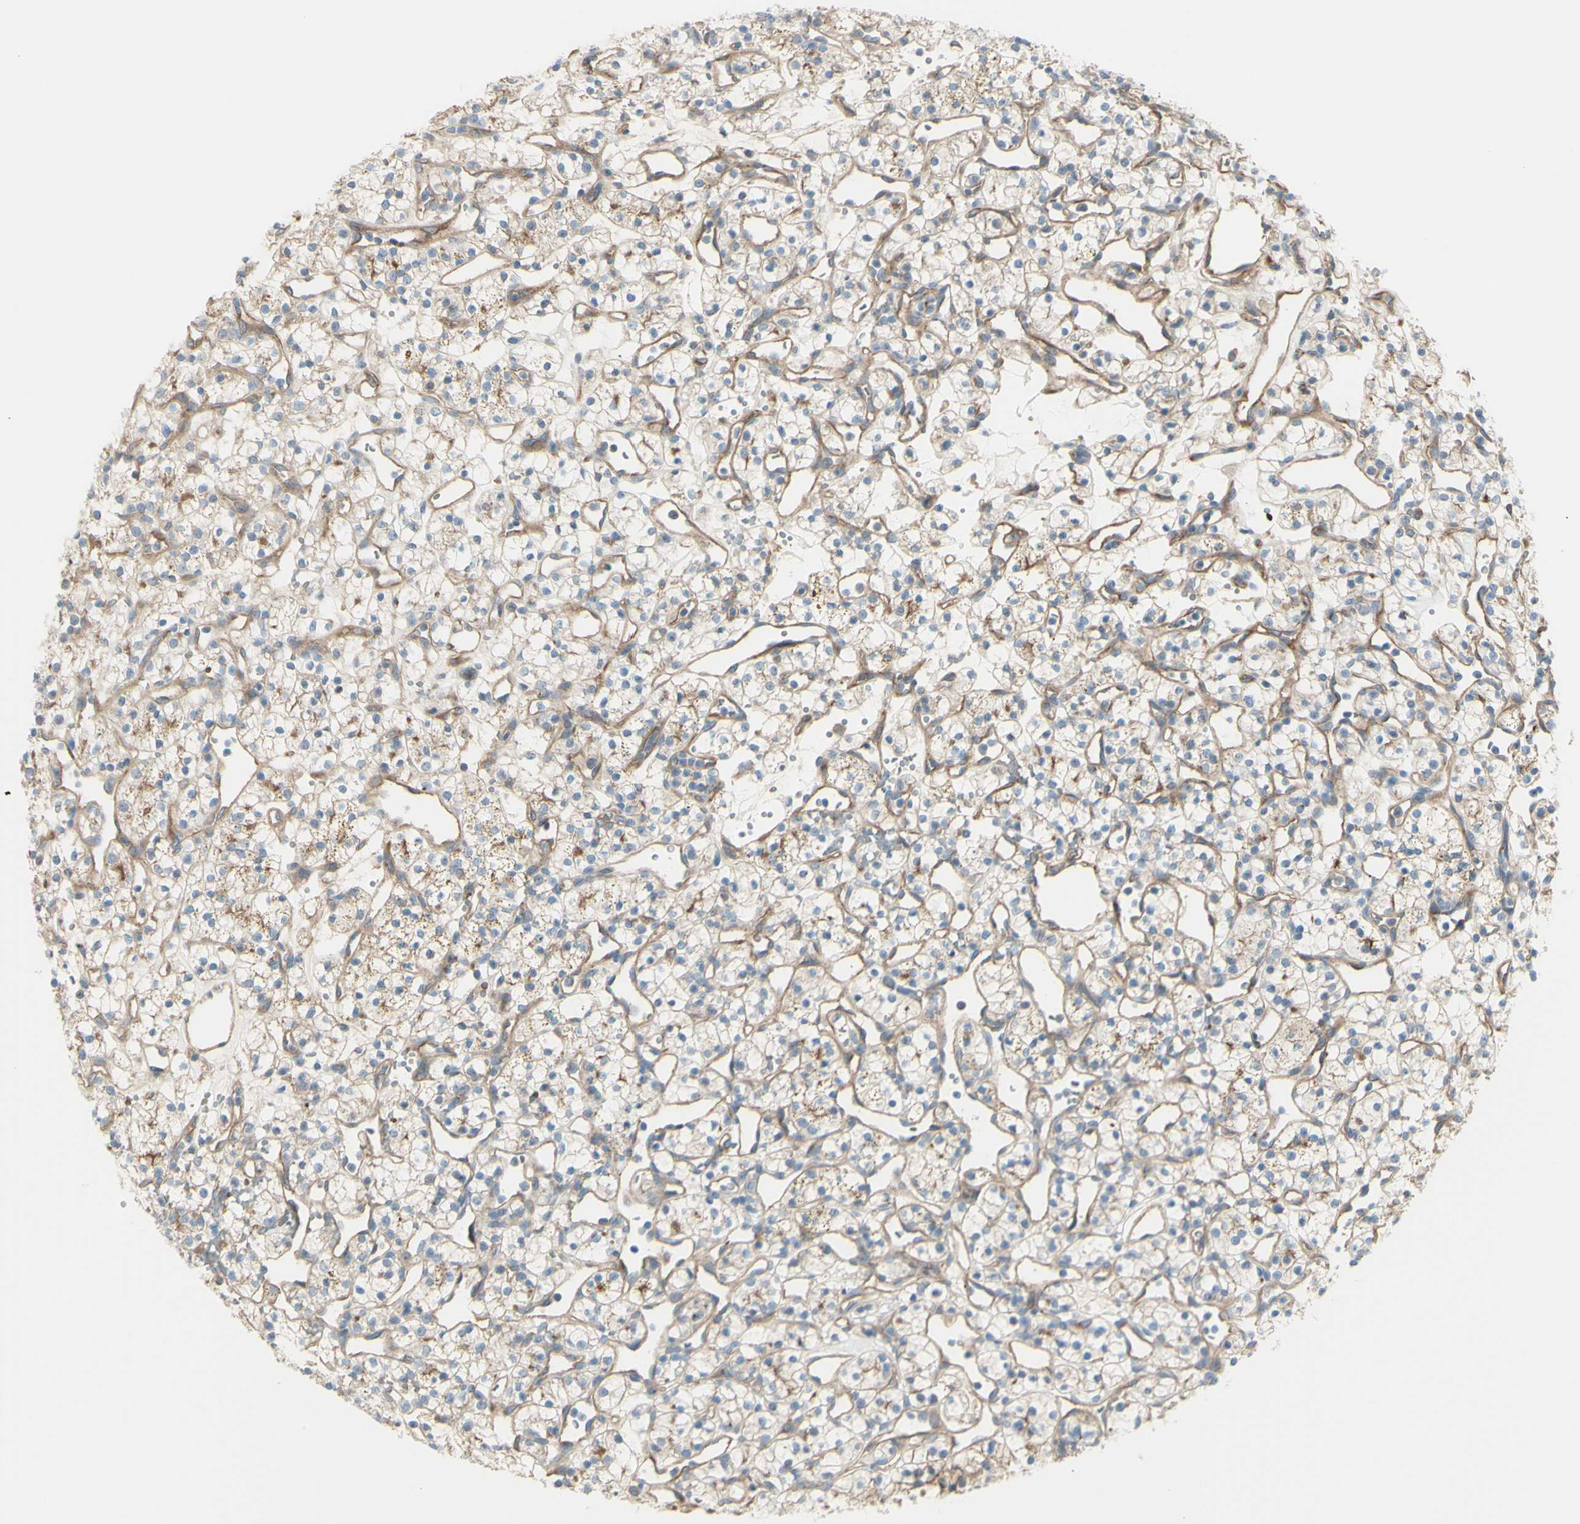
{"staining": {"intensity": "weak", "quantity": ">75%", "location": "cytoplasmic/membranous"}, "tissue": "renal cancer", "cell_type": "Tumor cells", "image_type": "cancer", "snomed": [{"axis": "morphology", "description": "Adenocarcinoma, NOS"}, {"axis": "topography", "description": "Kidney"}], "caption": "Immunohistochemistry (IHC) of renal adenocarcinoma exhibits low levels of weak cytoplasmic/membranous positivity in approximately >75% of tumor cells.", "gene": "PCDHGA2", "patient": {"sex": "female", "age": 60}}